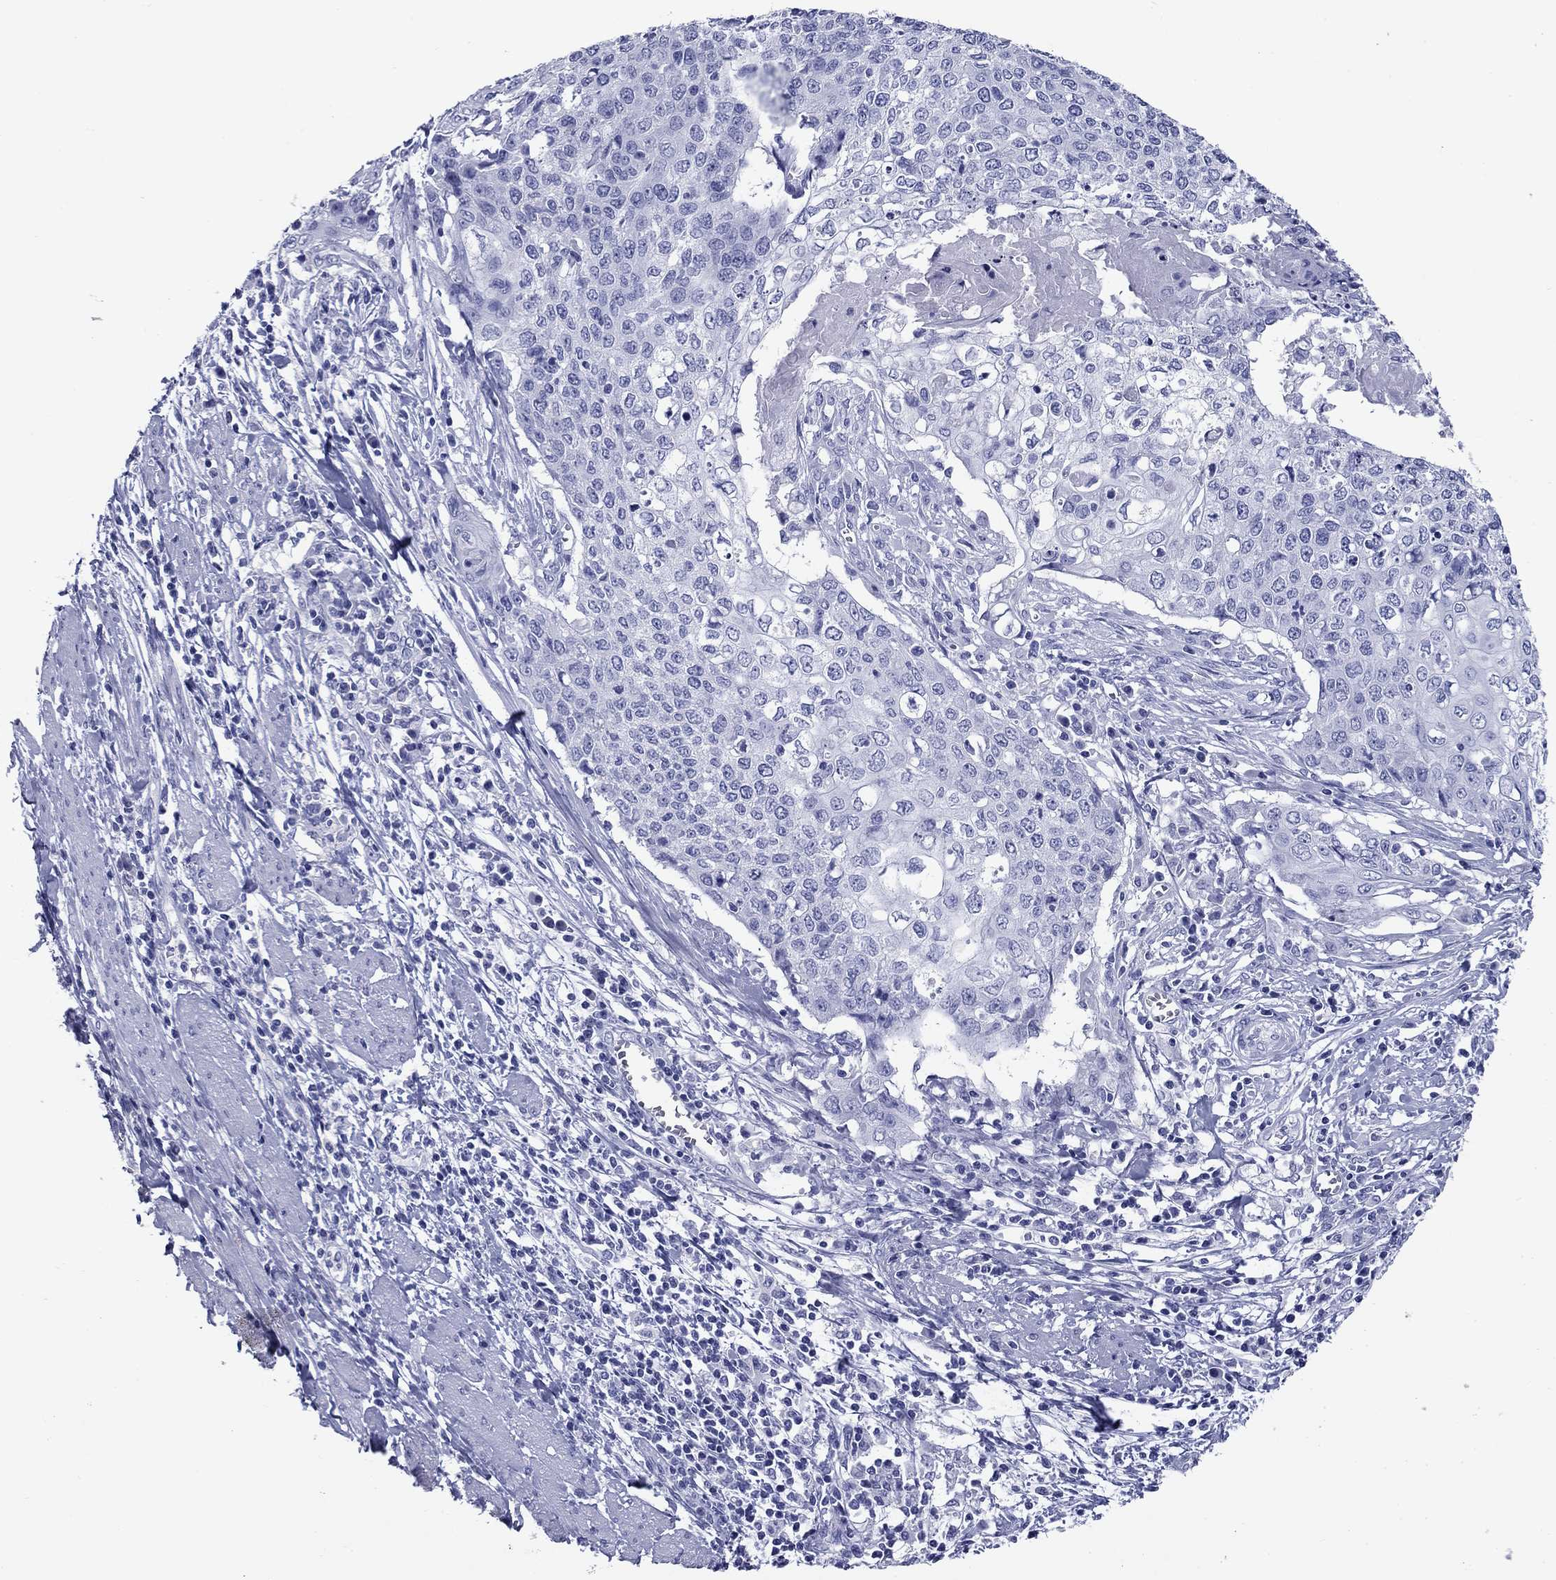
{"staining": {"intensity": "negative", "quantity": "none", "location": "none"}, "tissue": "cervical cancer", "cell_type": "Tumor cells", "image_type": "cancer", "snomed": [{"axis": "morphology", "description": "Squamous cell carcinoma, NOS"}, {"axis": "topography", "description": "Cervix"}], "caption": "High magnification brightfield microscopy of squamous cell carcinoma (cervical) stained with DAB (brown) and counterstained with hematoxylin (blue): tumor cells show no significant expression.", "gene": "NPPA", "patient": {"sex": "female", "age": 39}}